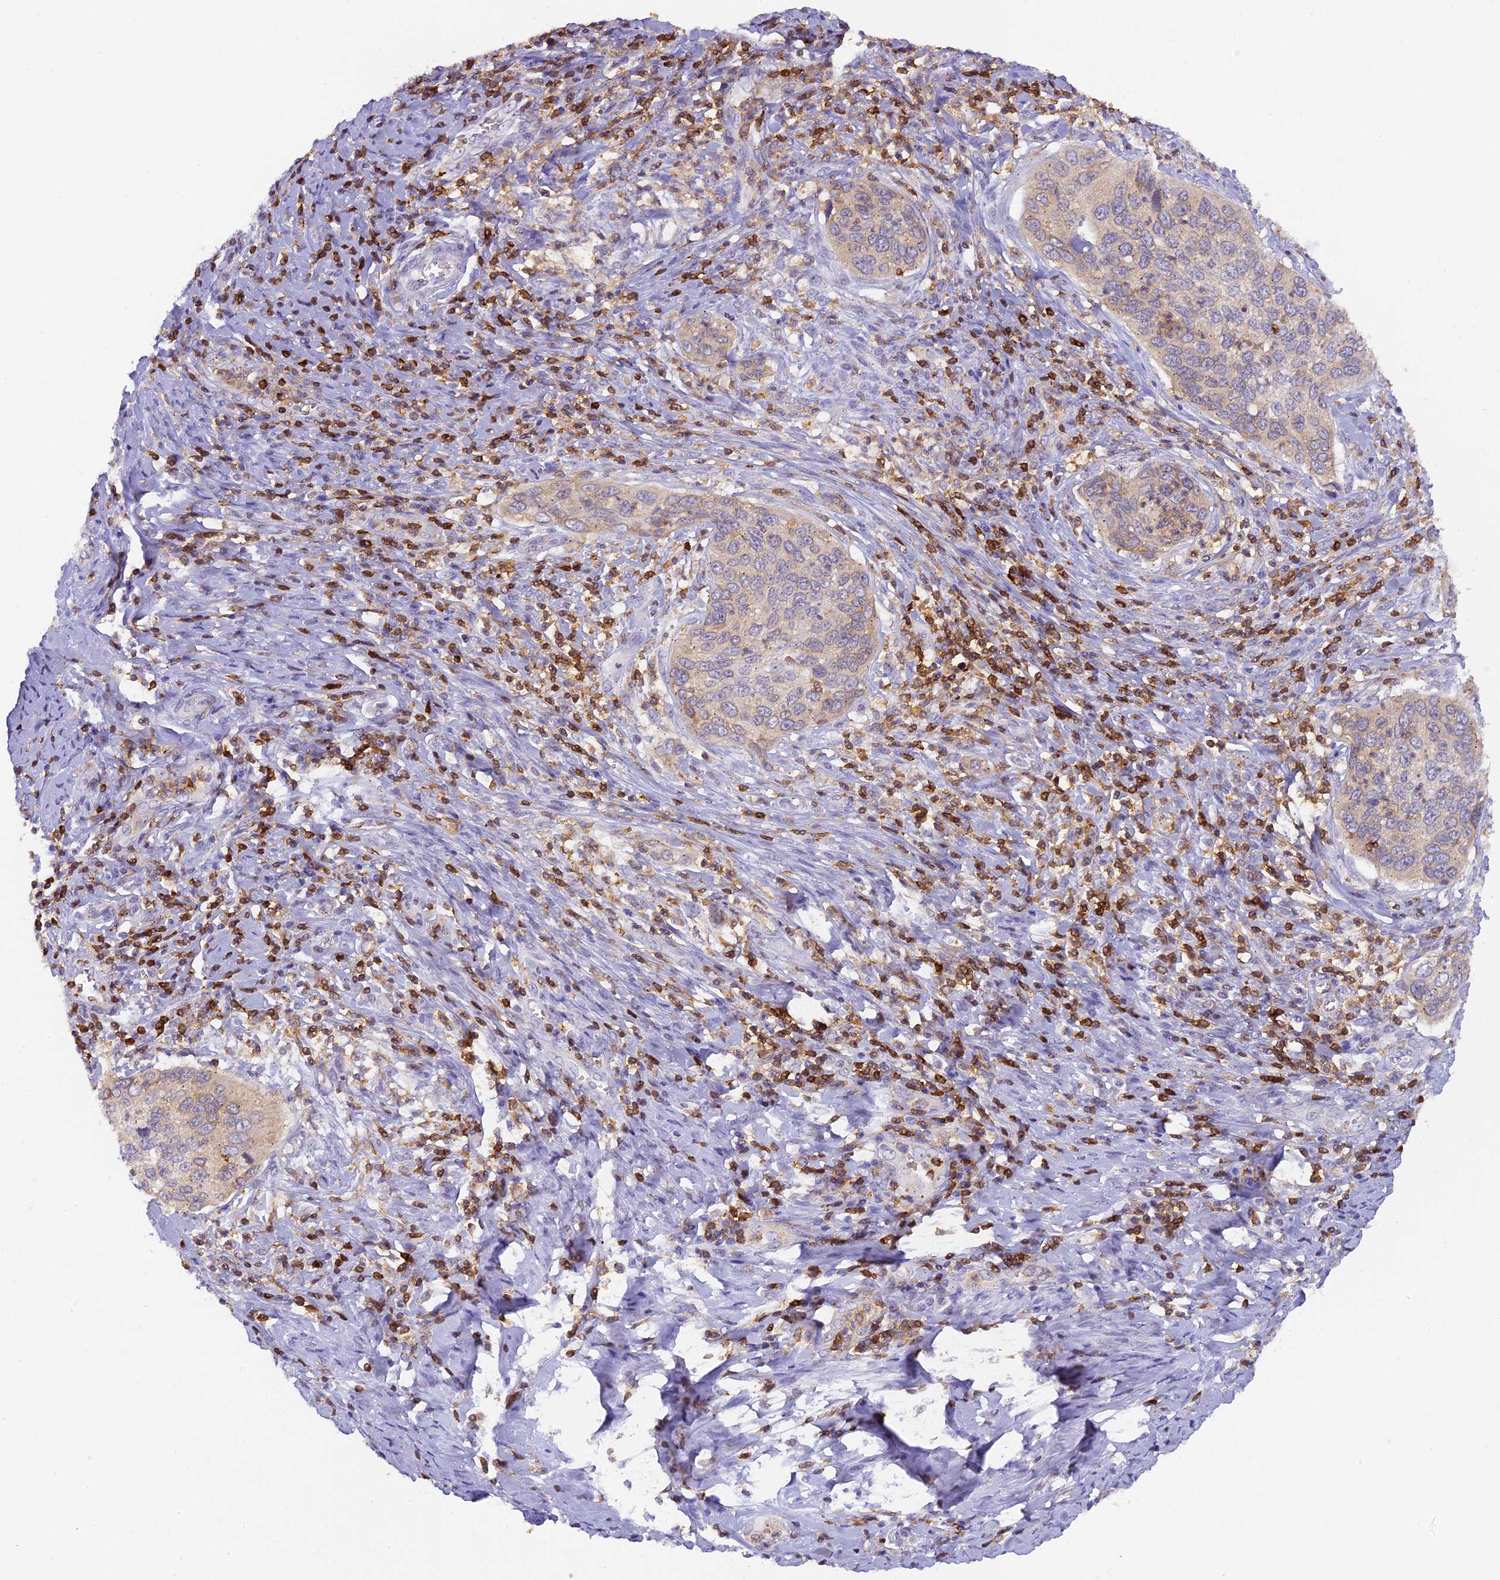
{"staining": {"intensity": "weak", "quantity": "25%-75%", "location": "cytoplasmic/membranous"}, "tissue": "cervical cancer", "cell_type": "Tumor cells", "image_type": "cancer", "snomed": [{"axis": "morphology", "description": "Squamous cell carcinoma, NOS"}, {"axis": "topography", "description": "Cervix"}], "caption": "Cervical cancer (squamous cell carcinoma) stained with a protein marker shows weak staining in tumor cells.", "gene": "FYB1", "patient": {"sex": "female", "age": 53}}